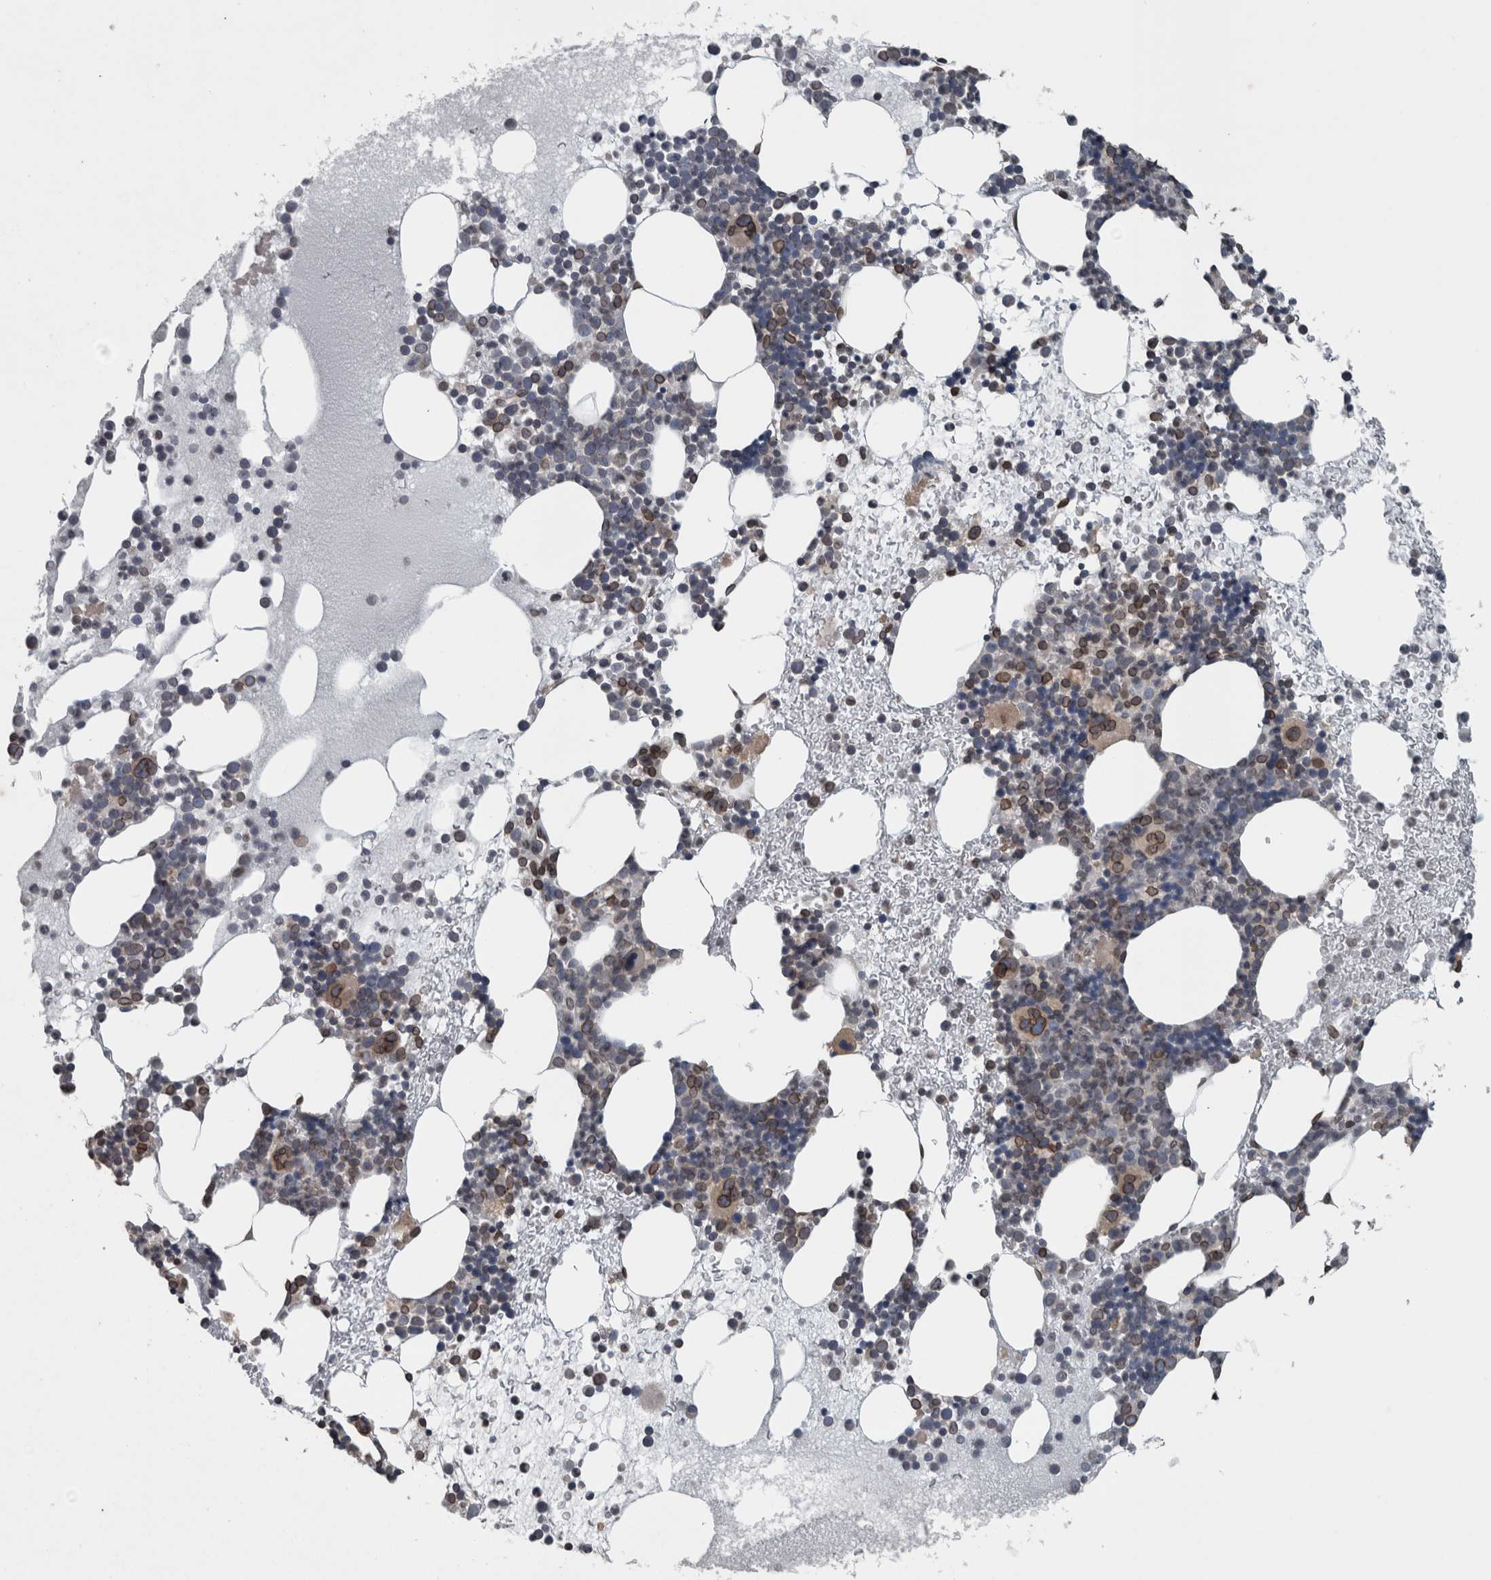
{"staining": {"intensity": "strong", "quantity": "<25%", "location": "cytoplasmic/membranous,nuclear"}, "tissue": "bone marrow", "cell_type": "Hematopoietic cells", "image_type": "normal", "snomed": [{"axis": "morphology", "description": "Normal tissue, NOS"}, {"axis": "morphology", "description": "Inflammation, NOS"}, {"axis": "topography", "description": "Bone marrow"}], "caption": "A histopathology image of human bone marrow stained for a protein demonstrates strong cytoplasmic/membranous,nuclear brown staining in hematopoietic cells. The staining is performed using DAB (3,3'-diaminobenzidine) brown chromogen to label protein expression. The nuclei are counter-stained blue using hematoxylin.", "gene": "RANBP2", "patient": {"sex": "female", "age": 45}}